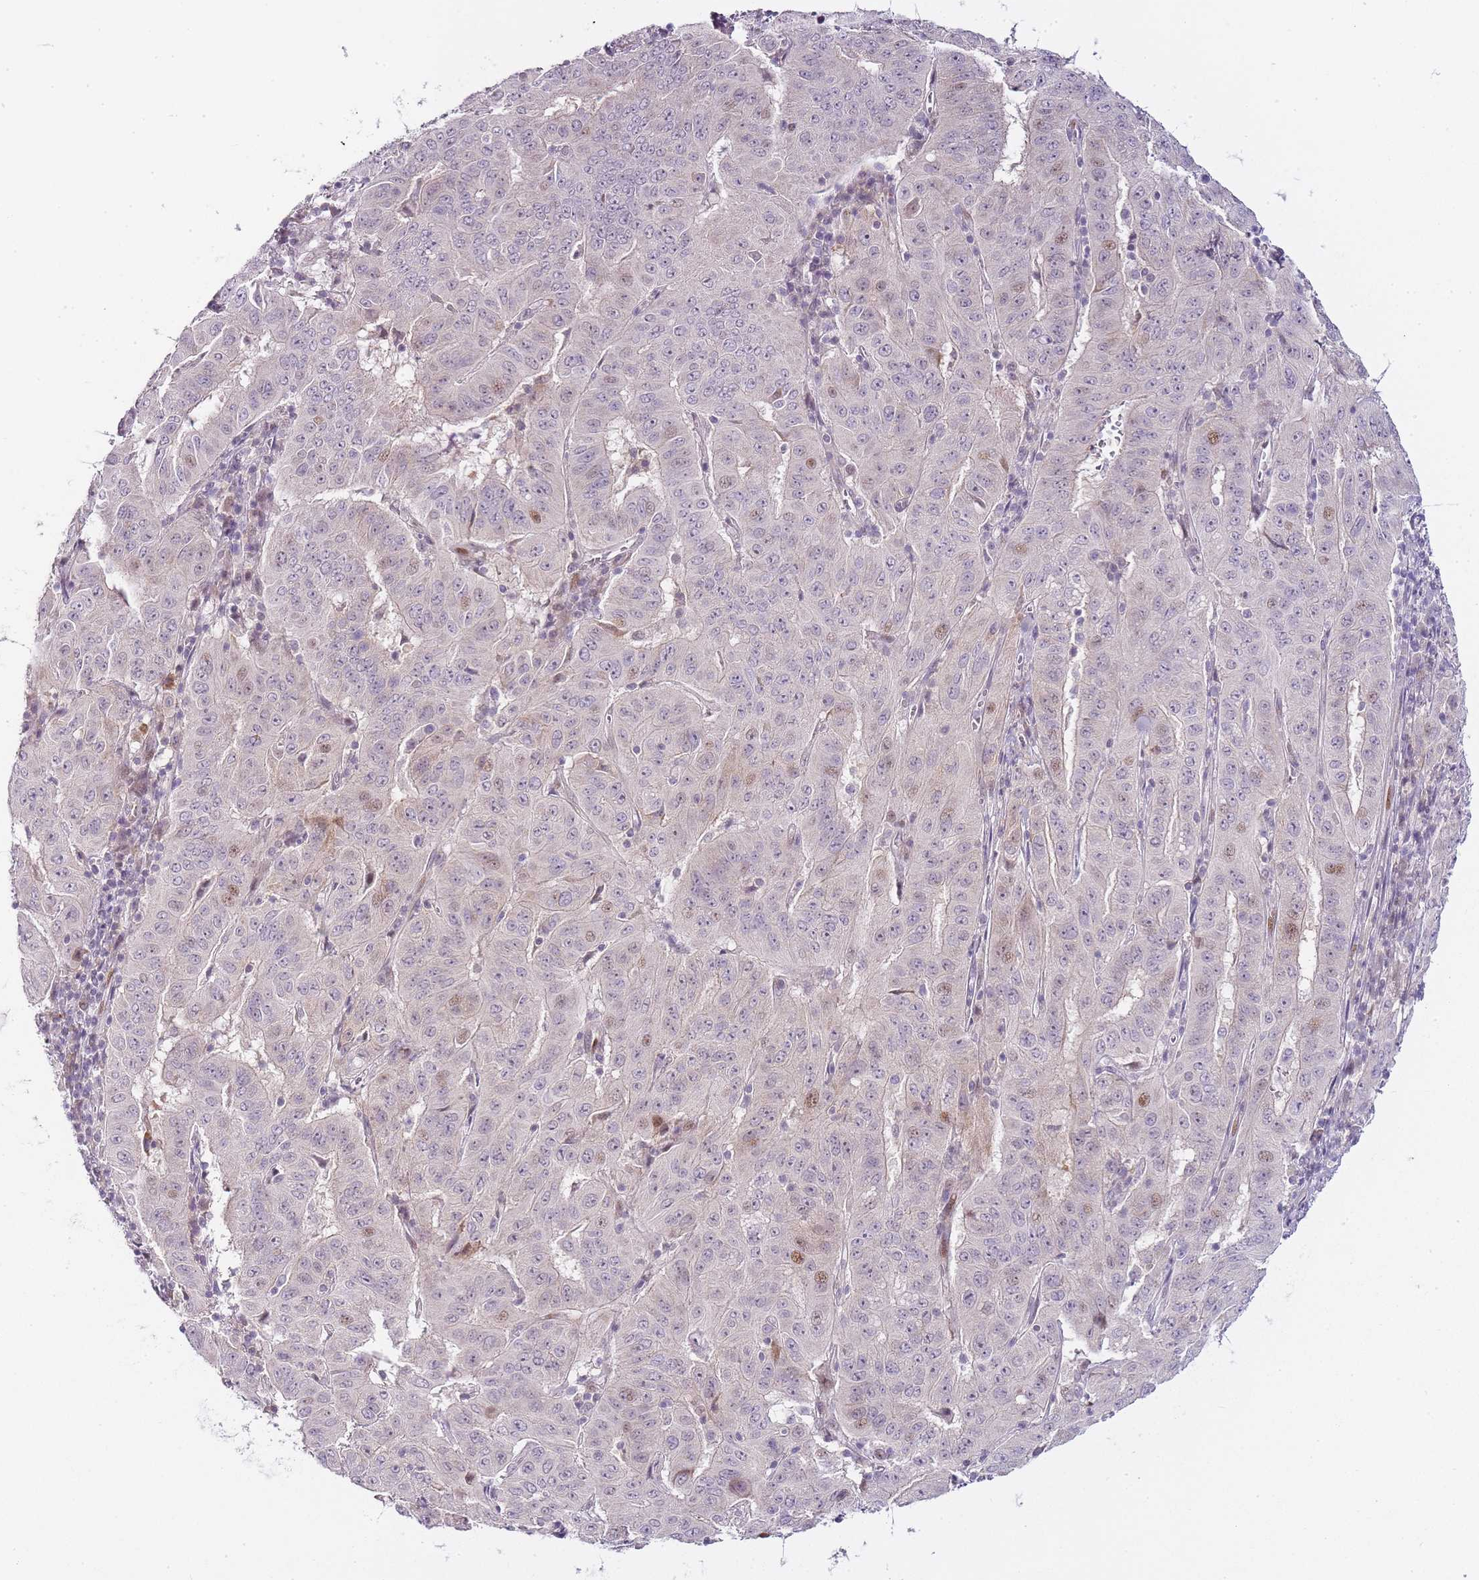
{"staining": {"intensity": "moderate", "quantity": "<25%", "location": "nuclear"}, "tissue": "pancreatic cancer", "cell_type": "Tumor cells", "image_type": "cancer", "snomed": [{"axis": "morphology", "description": "Adenocarcinoma, NOS"}, {"axis": "topography", "description": "Pancreas"}], "caption": "Pancreatic adenocarcinoma tissue exhibits moderate nuclear expression in about <25% of tumor cells", "gene": "OGG1", "patient": {"sex": "male", "age": 63}}